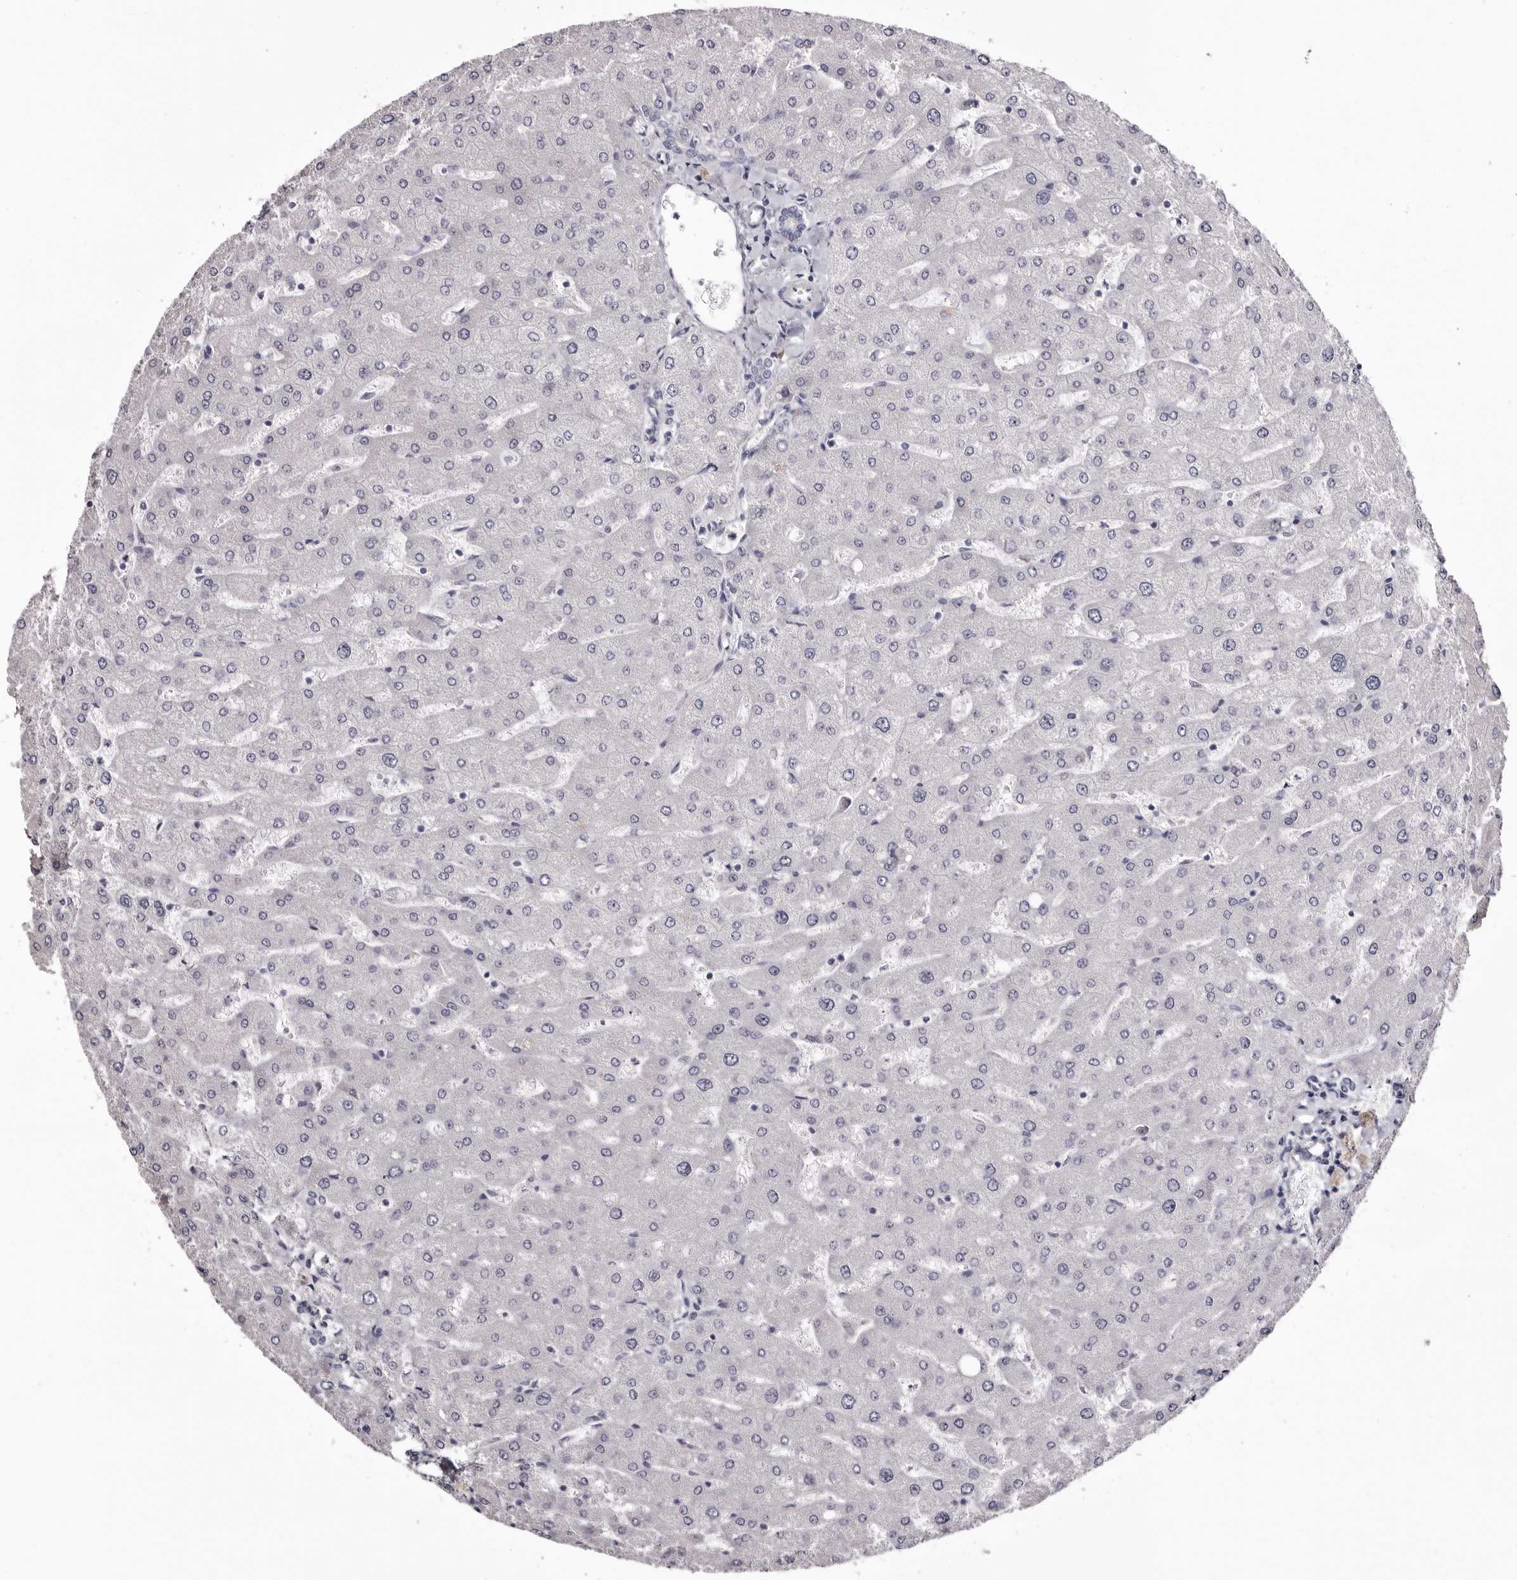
{"staining": {"intensity": "negative", "quantity": "none", "location": "none"}, "tissue": "liver", "cell_type": "Cholangiocytes", "image_type": "normal", "snomed": [{"axis": "morphology", "description": "Normal tissue, NOS"}, {"axis": "topography", "description": "Liver"}], "caption": "IHC image of unremarkable human liver stained for a protein (brown), which displays no staining in cholangiocytes. Brightfield microscopy of immunohistochemistry stained with DAB (brown) and hematoxylin (blue), captured at high magnification.", "gene": "CASQ1", "patient": {"sex": "male", "age": 55}}